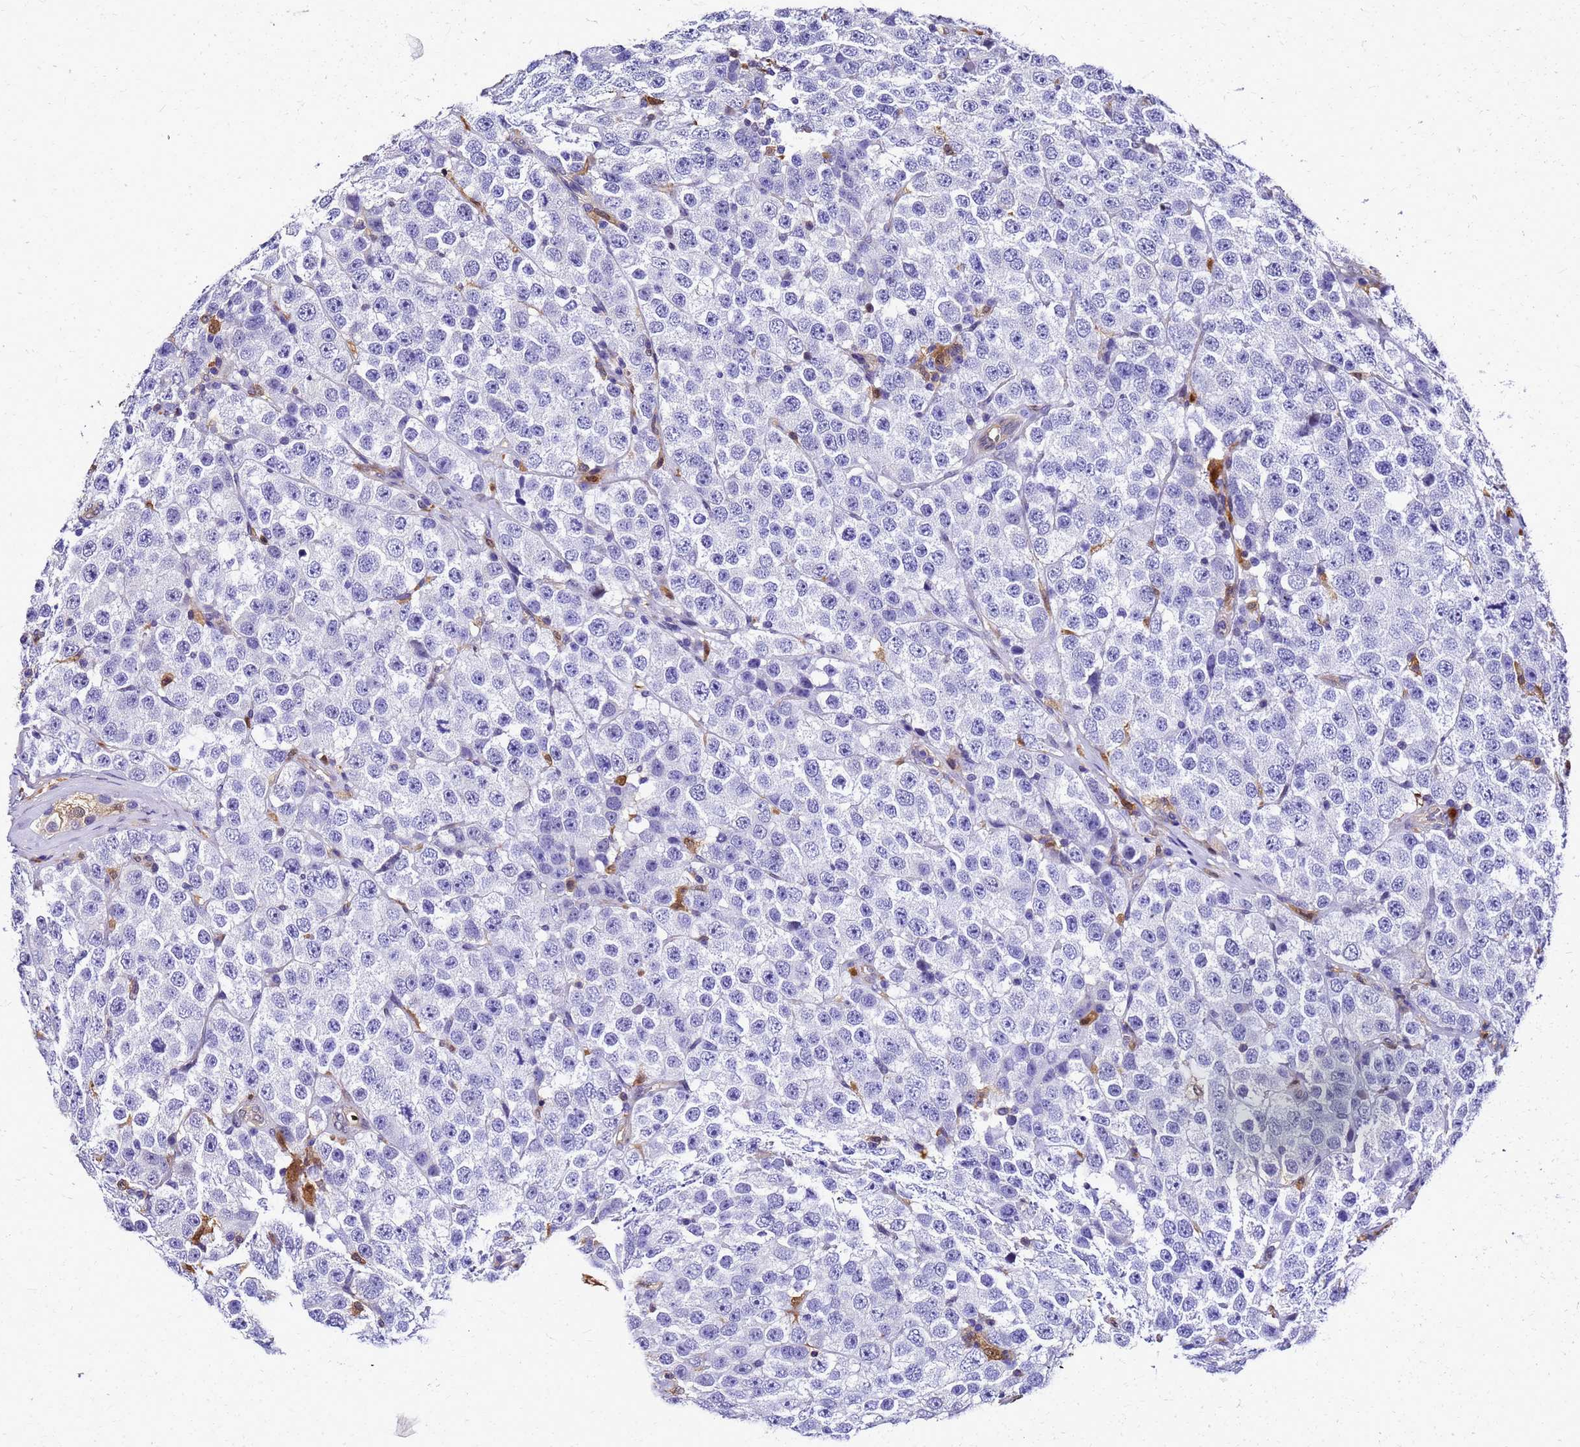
{"staining": {"intensity": "negative", "quantity": "none", "location": "none"}, "tissue": "testis cancer", "cell_type": "Tumor cells", "image_type": "cancer", "snomed": [{"axis": "morphology", "description": "Seminoma, NOS"}, {"axis": "topography", "description": "Testis"}], "caption": "A high-resolution histopathology image shows immunohistochemistry (IHC) staining of testis cancer (seminoma), which shows no significant staining in tumor cells.", "gene": "S100A11", "patient": {"sex": "male", "age": 28}}